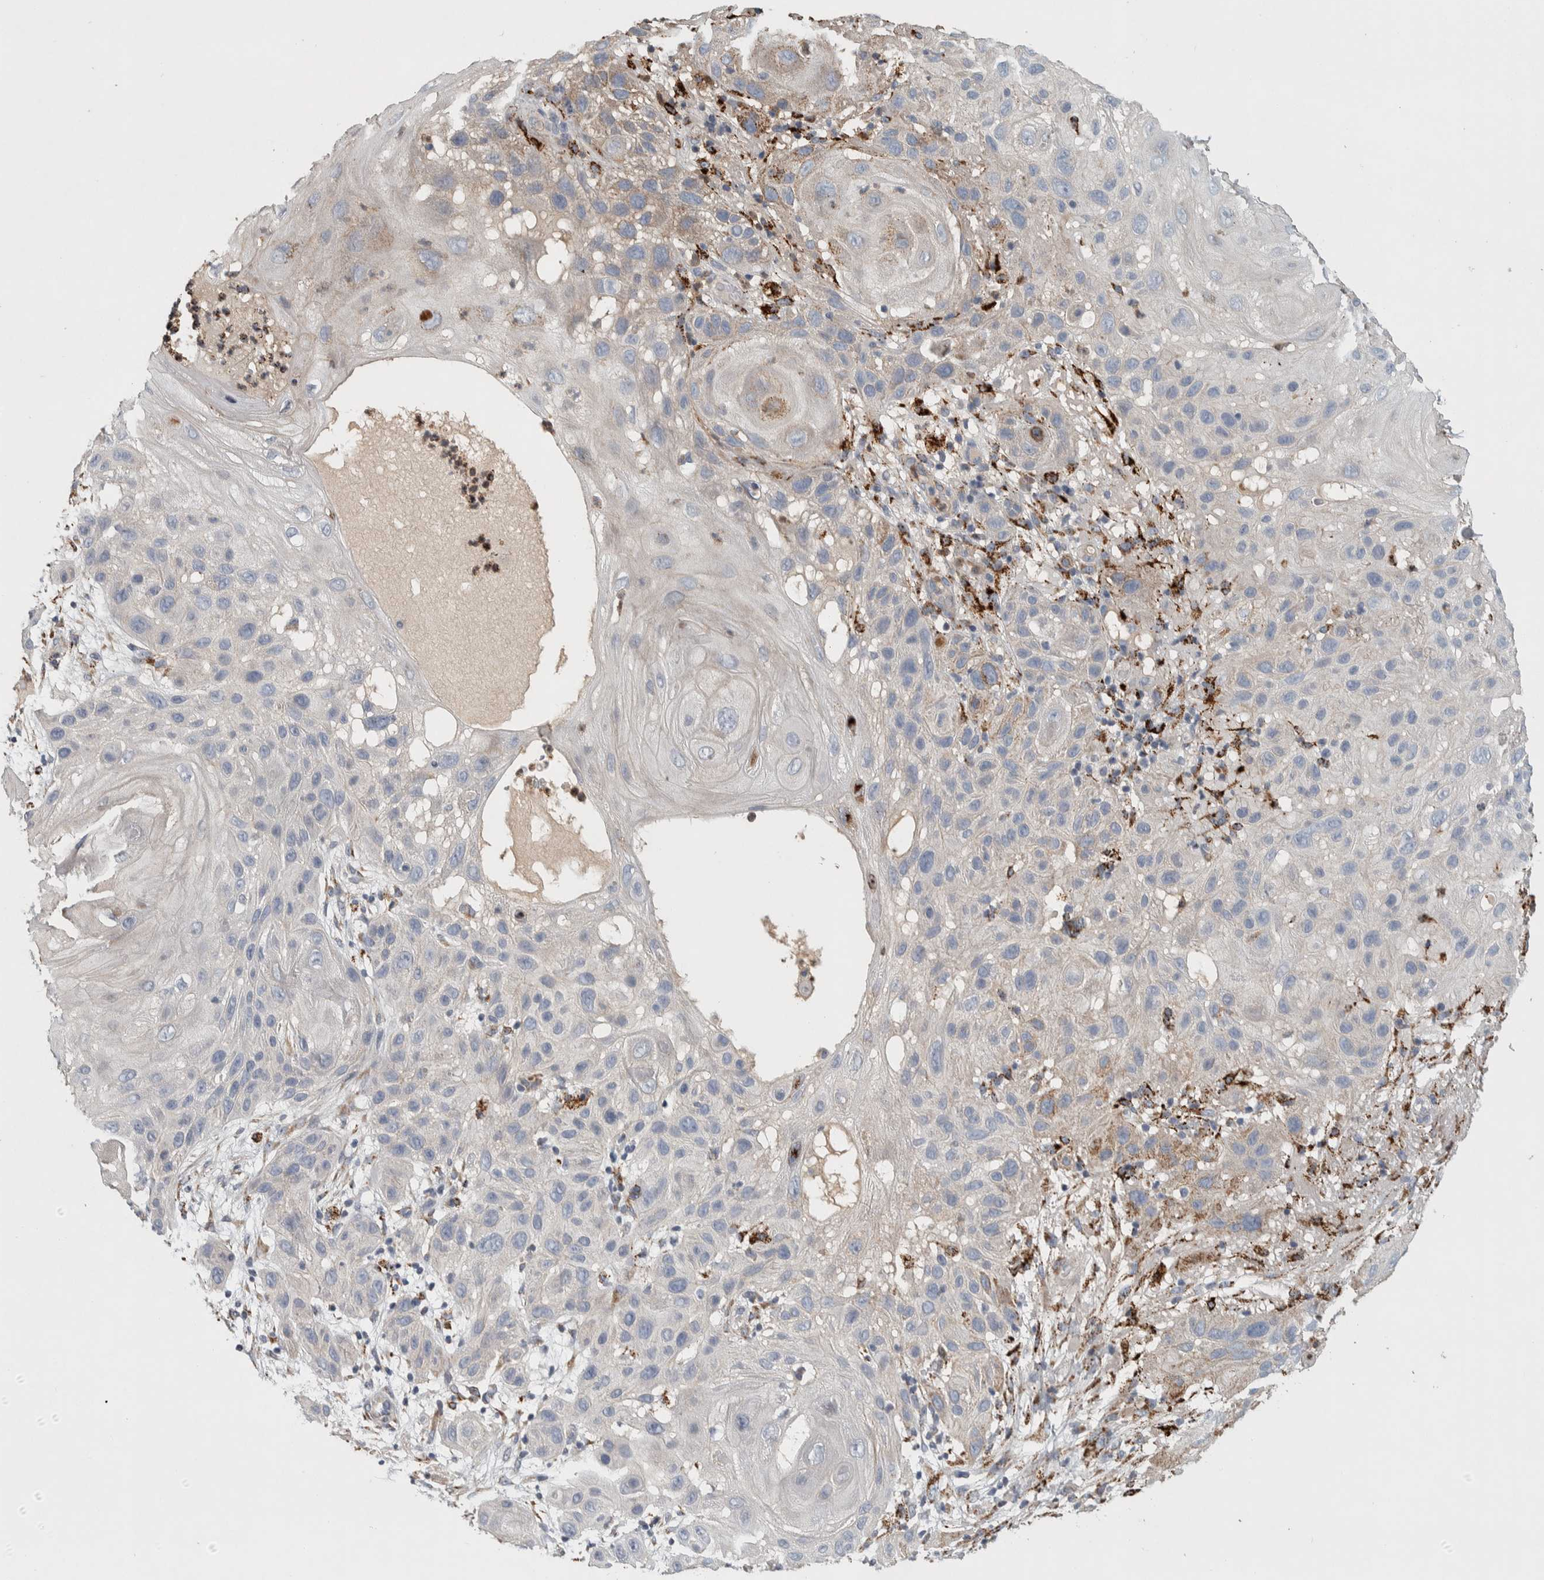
{"staining": {"intensity": "weak", "quantity": "<25%", "location": "cytoplasmic/membranous"}, "tissue": "skin cancer", "cell_type": "Tumor cells", "image_type": "cancer", "snomed": [{"axis": "morphology", "description": "Squamous cell carcinoma, NOS"}, {"axis": "topography", "description": "Skin"}], "caption": "Skin cancer (squamous cell carcinoma) was stained to show a protein in brown. There is no significant staining in tumor cells.", "gene": "FAM78A", "patient": {"sex": "female", "age": 96}}